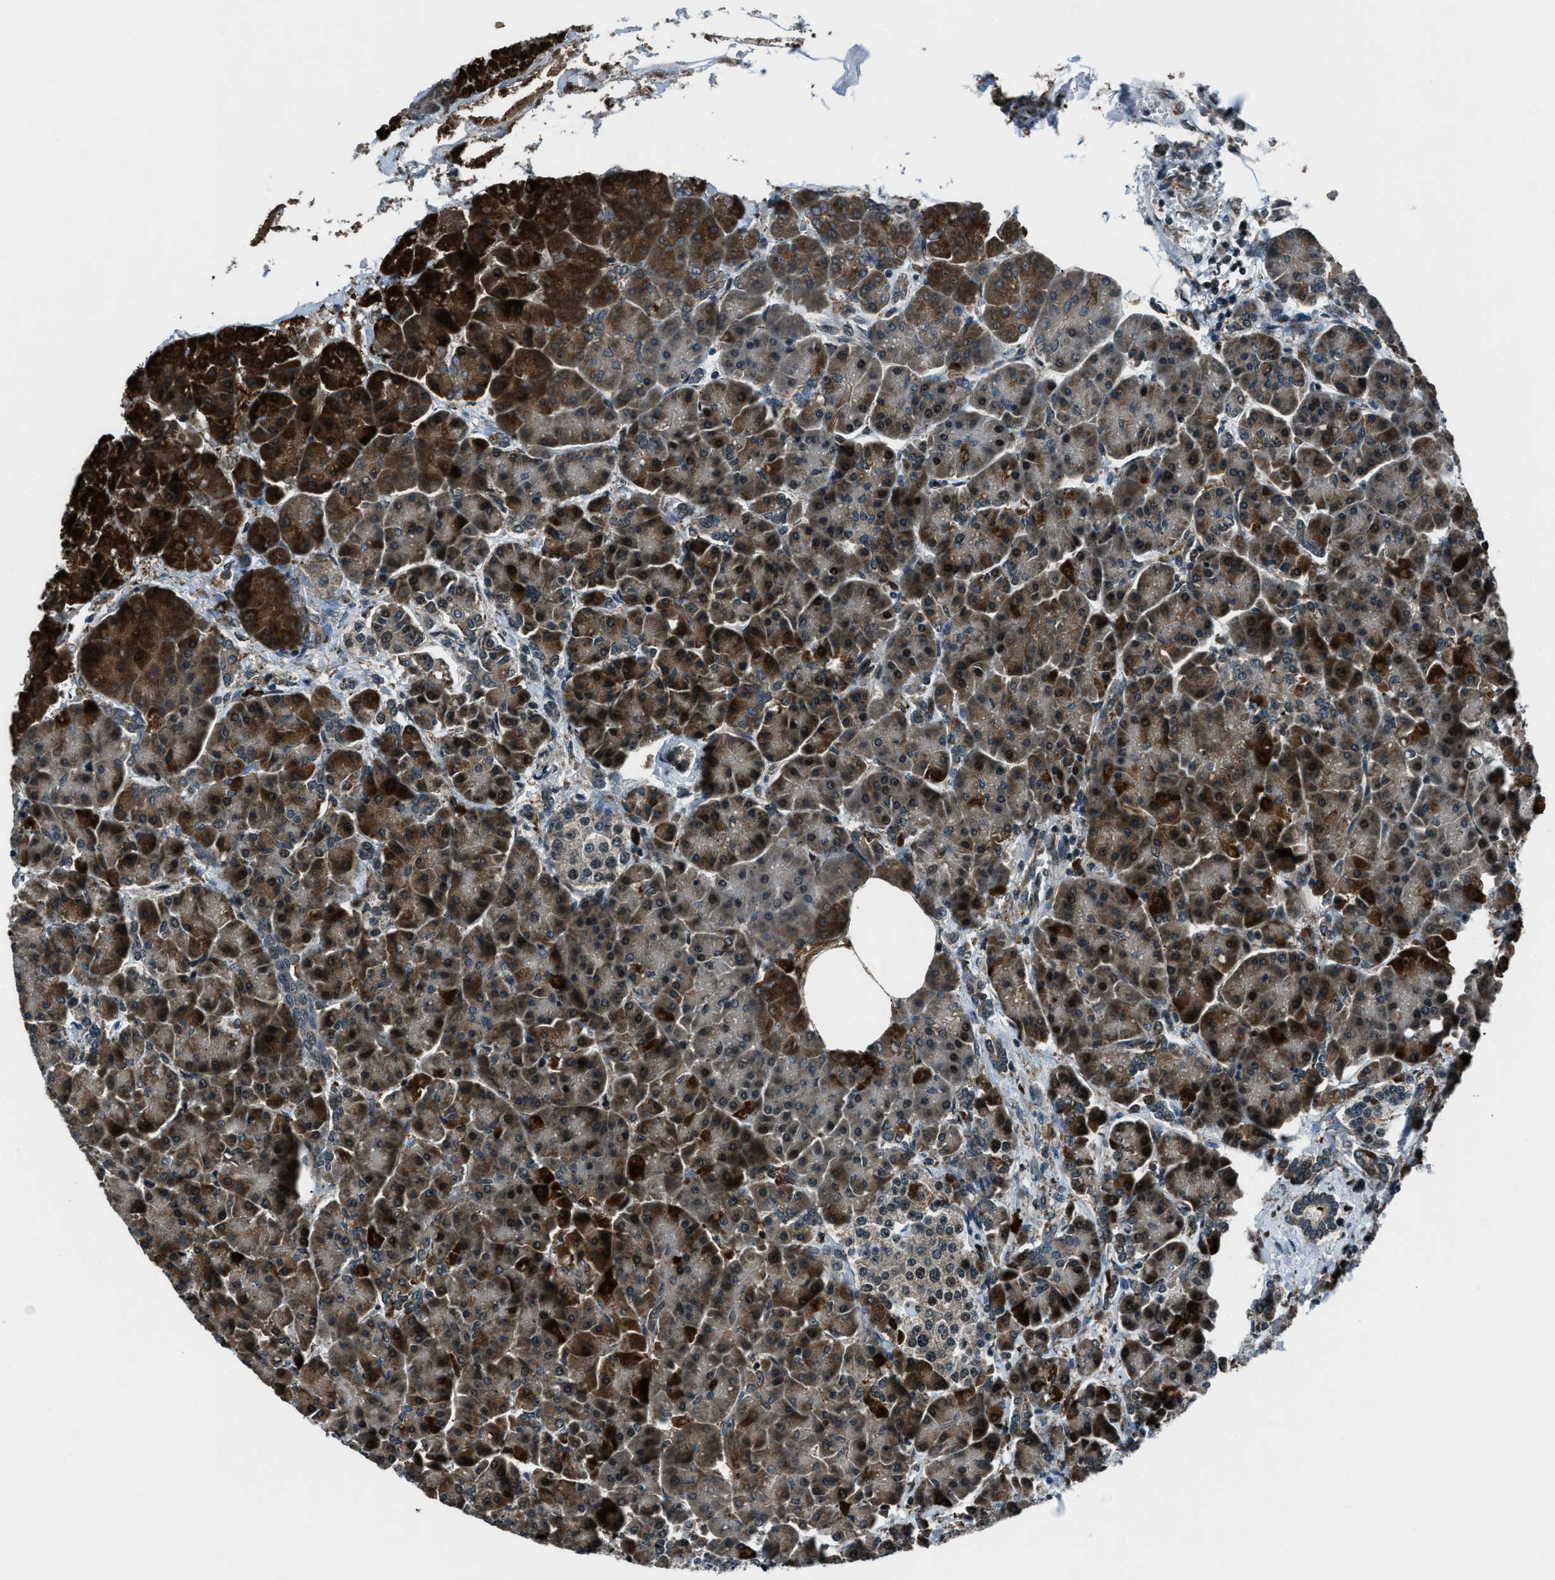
{"staining": {"intensity": "strong", "quantity": "25%-75%", "location": "cytoplasmic/membranous"}, "tissue": "pancreas", "cell_type": "Exocrine glandular cells", "image_type": "normal", "snomed": [{"axis": "morphology", "description": "Normal tissue, NOS"}, {"axis": "topography", "description": "Pancreas"}], "caption": "The immunohistochemical stain shows strong cytoplasmic/membranous positivity in exocrine glandular cells of unremarkable pancreas. (DAB = brown stain, brightfield microscopy at high magnification).", "gene": "ACTL9", "patient": {"sex": "female", "age": 70}}